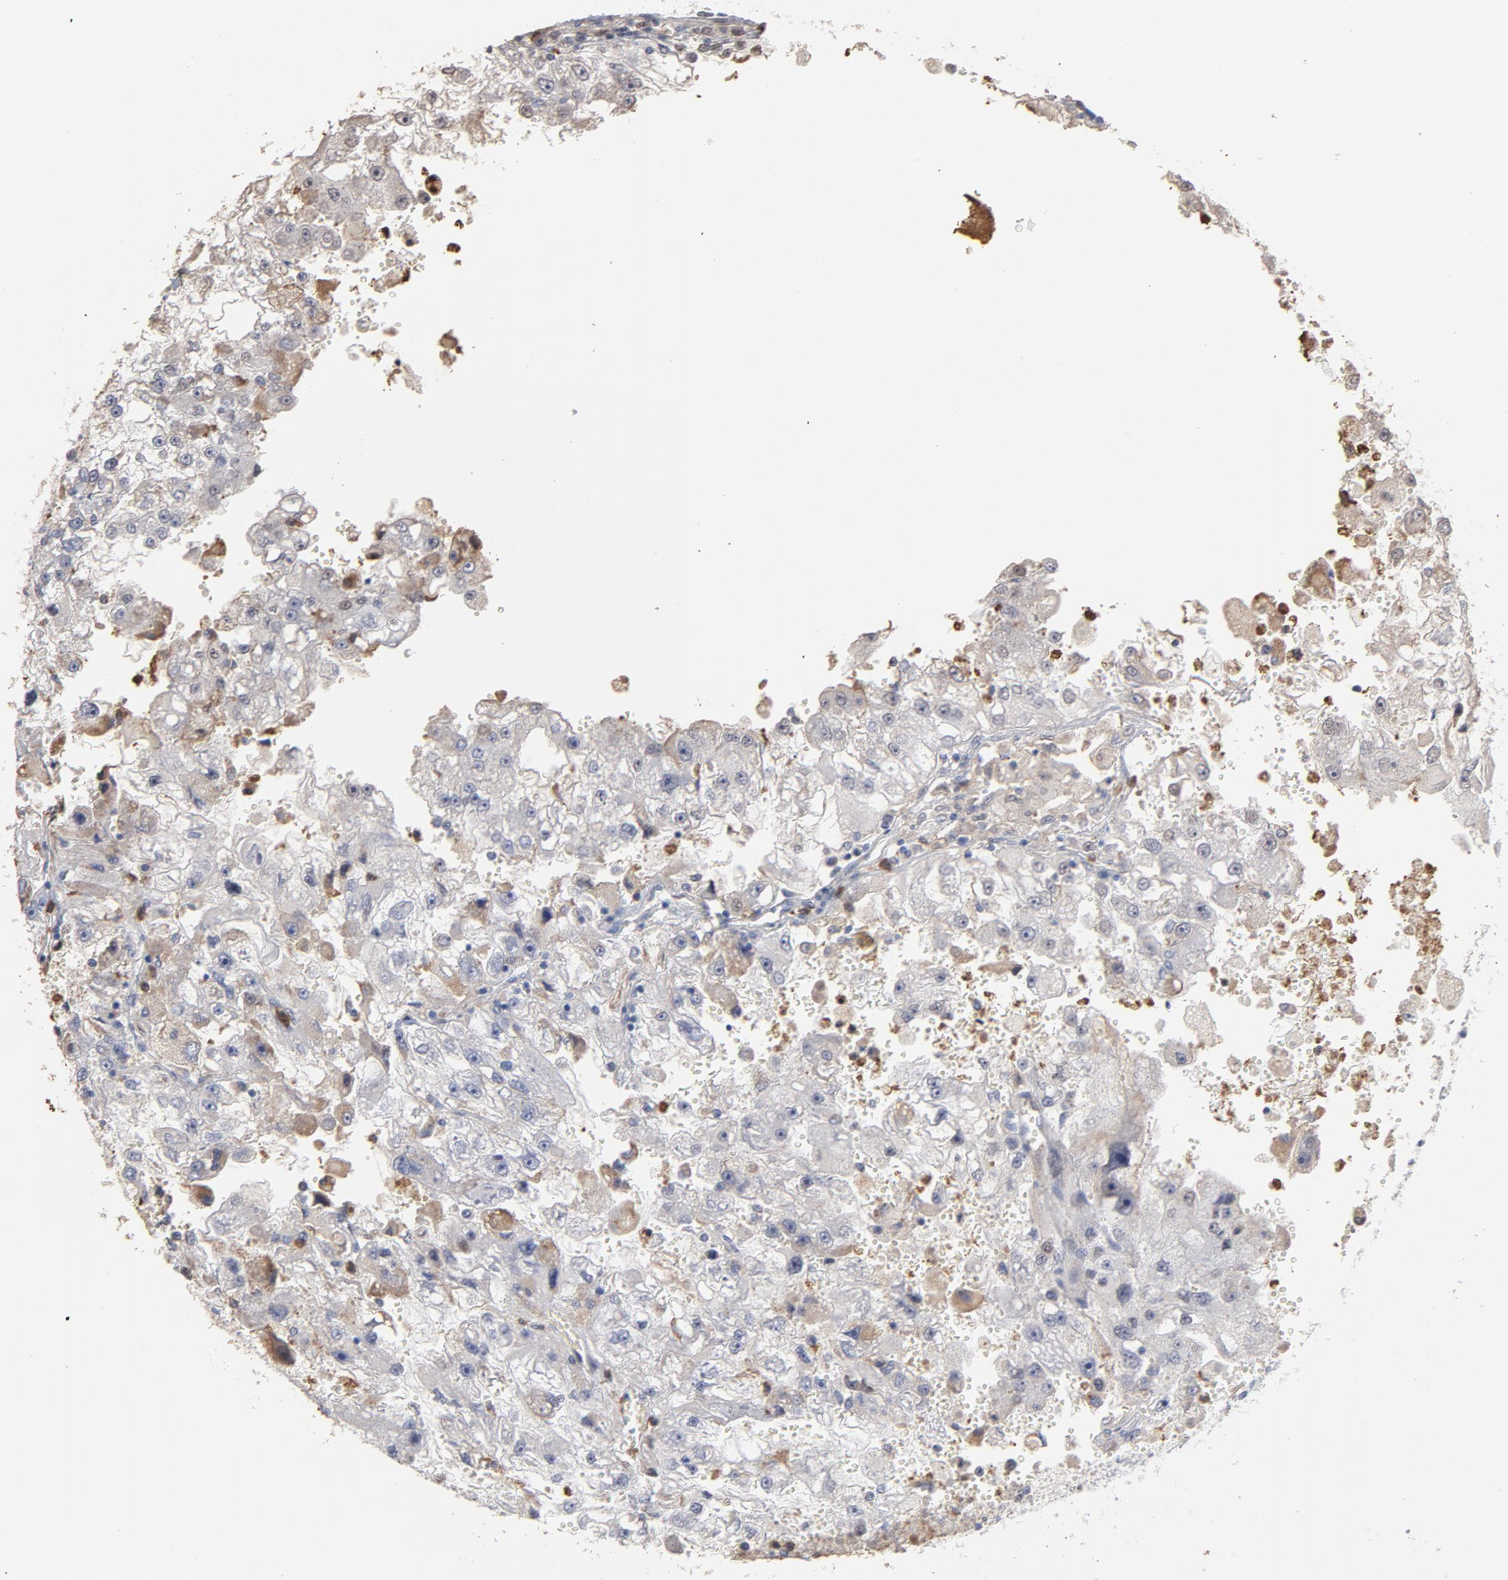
{"staining": {"intensity": "weak", "quantity": "25%-75%", "location": "cytoplasmic/membranous"}, "tissue": "renal cancer", "cell_type": "Tumor cells", "image_type": "cancer", "snomed": [{"axis": "morphology", "description": "Adenocarcinoma, NOS"}, {"axis": "topography", "description": "Kidney"}], "caption": "Renal cancer was stained to show a protein in brown. There is low levels of weak cytoplasmic/membranous expression in approximately 25%-75% of tumor cells.", "gene": "PNMA1", "patient": {"sex": "female", "age": 83}}